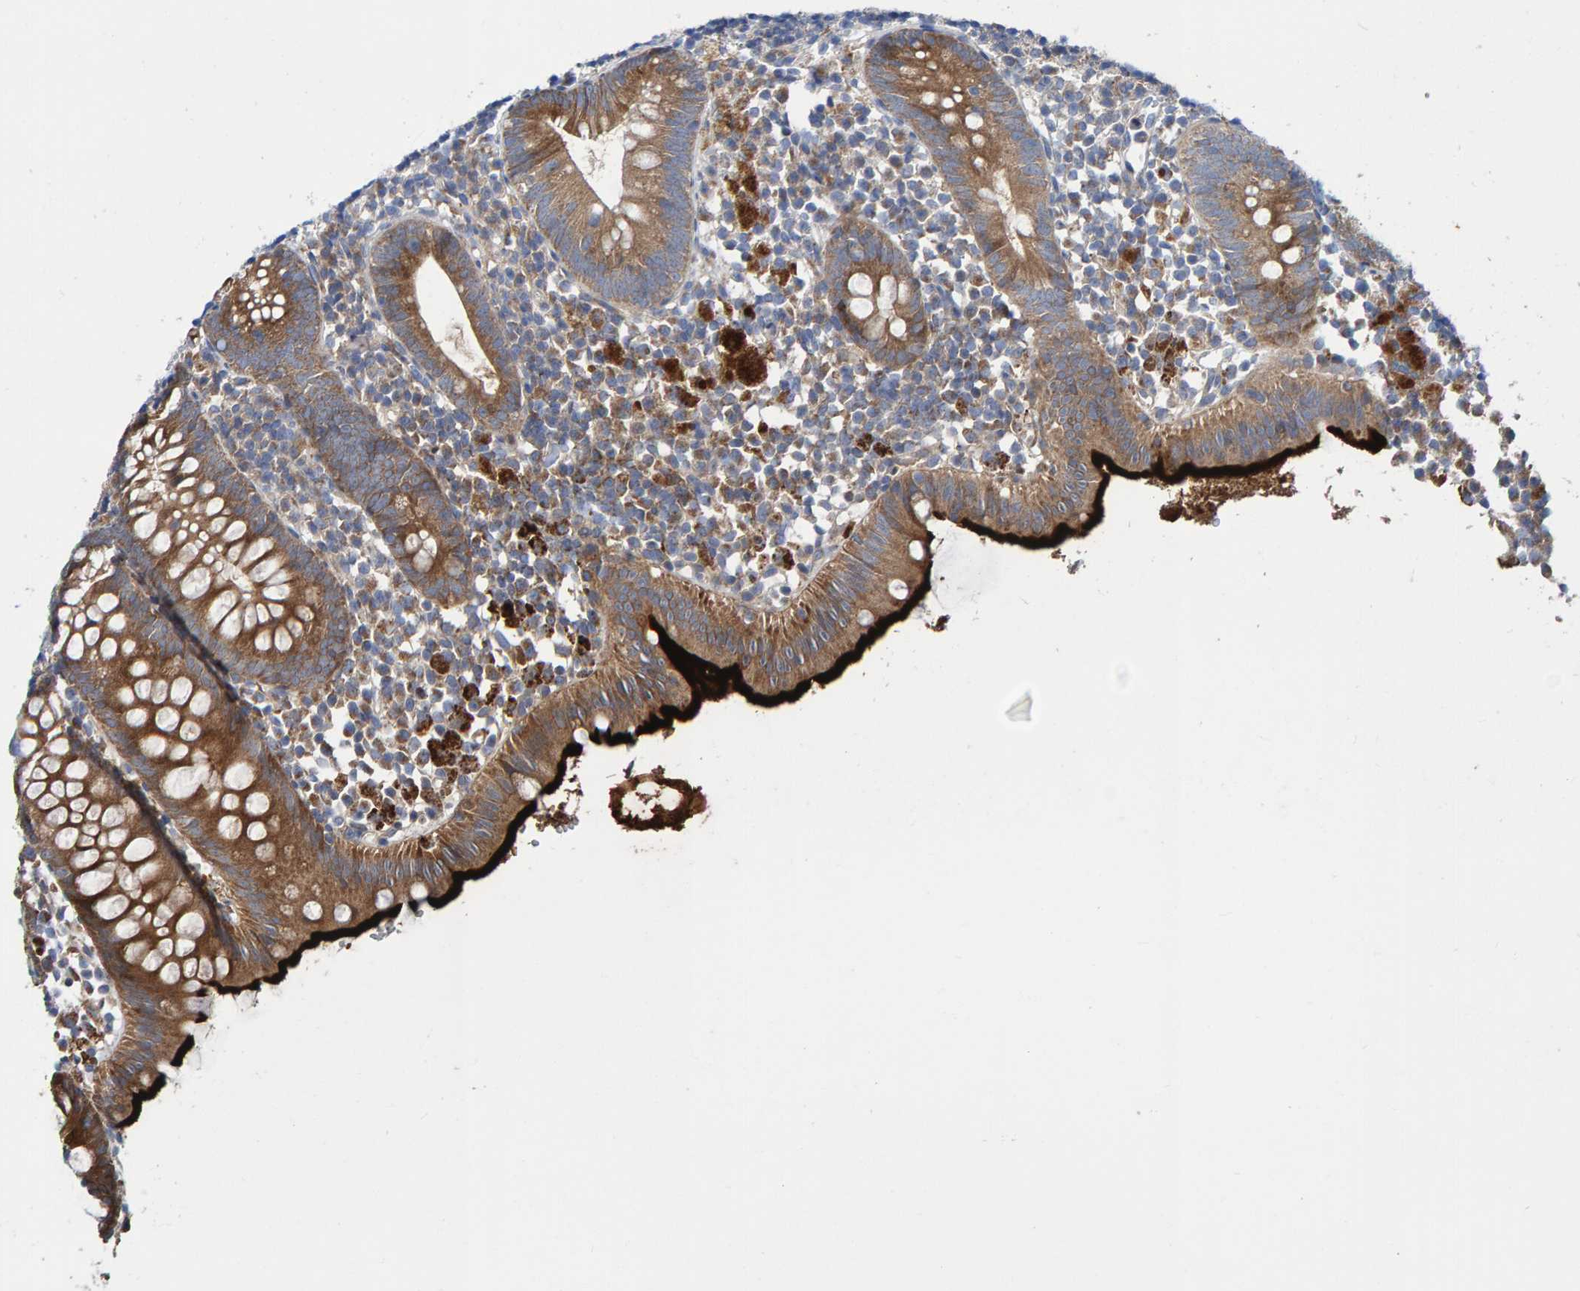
{"staining": {"intensity": "strong", "quantity": ">75%", "location": "cytoplasmic/membranous"}, "tissue": "appendix", "cell_type": "Glandular cells", "image_type": "normal", "snomed": [{"axis": "morphology", "description": "Normal tissue, NOS"}, {"axis": "topography", "description": "Appendix"}], "caption": "Appendix stained with DAB (3,3'-diaminobenzidine) immunohistochemistry reveals high levels of strong cytoplasmic/membranous positivity in approximately >75% of glandular cells.", "gene": "KIAA0753", "patient": {"sex": "female", "age": 20}}